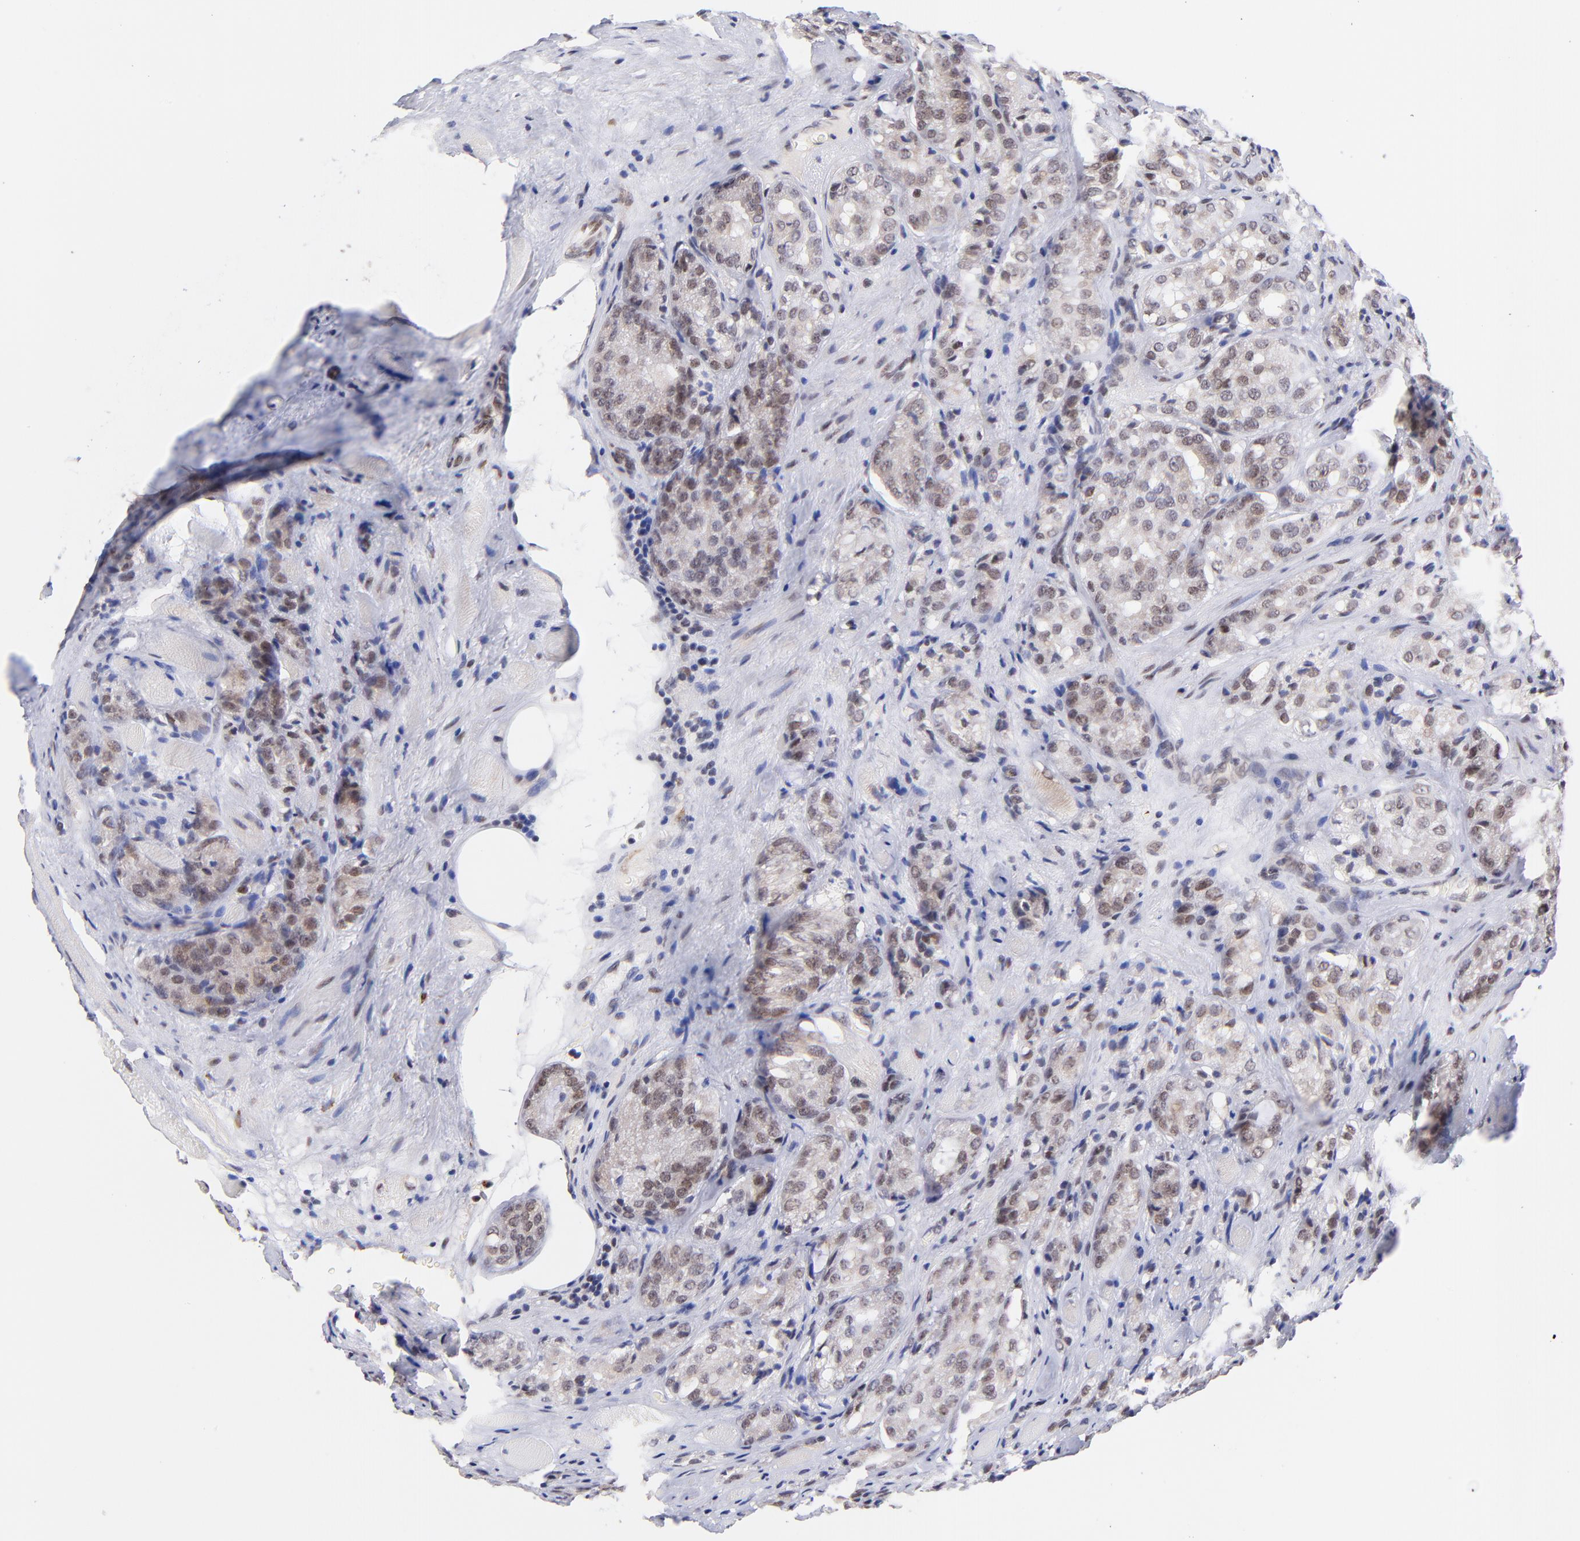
{"staining": {"intensity": "weak", "quantity": "25%-75%", "location": "nuclear"}, "tissue": "prostate cancer", "cell_type": "Tumor cells", "image_type": "cancer", "snomed": [{"axis": "morphology", "description": "Adenocarcinoma, Medium grade"}, {"axis": "topography", "description": "Prostate"}], "caption": "Weak nuclear positivity for a protein is identified in approximately 25%-75% of tumor cells of prostate cancer (medium-grade adenocarcinoma) using IHC.", "gene": "MIDEAS", "patient": {"sex": "male", "age": 60}}